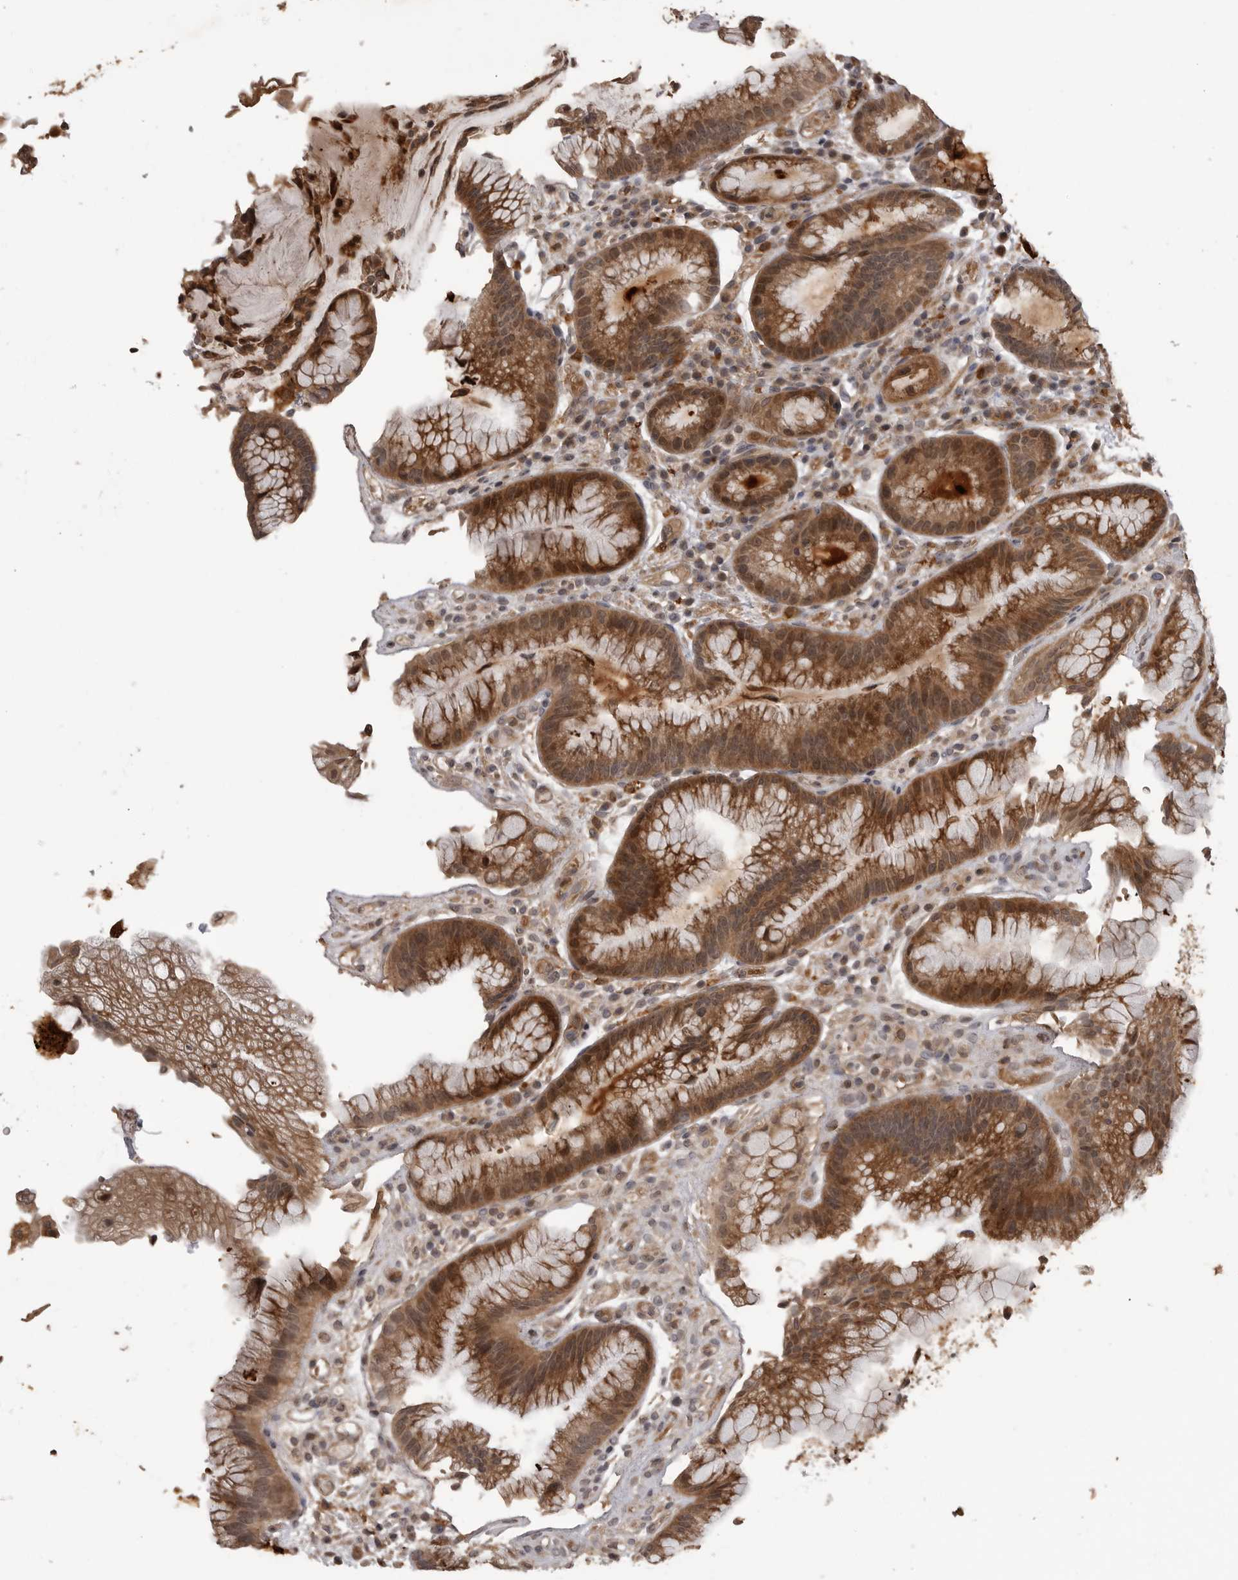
{"staining": {"intensity": "strong", "quantity": "25%-75%", "location": "cytoplasmic/membranous,nuclear"}, "tissue": "stomach", "cell_type": "Glandular cells", "image_type": "normal", "snomed": [{"axis": "morphology", "description": "Normal tissue, NOS"}, {"axis": "topography", "description": "Stomach, upper"}], "caption": "IHC staining of unremarkable stomach, which shows high levels of strong cytoplasmic/membranous,nuclear staining in approximately 25%-75% of glandular cells indicating strong cytoplasmic/membranous,nuclear protein expression. The staining was performed using DAB (brown) for protein detection and nuclei were counterstained in hematoxylin (blue).", "gene": "AKAP7", "patient": {"sex": "male", "age": 72}}